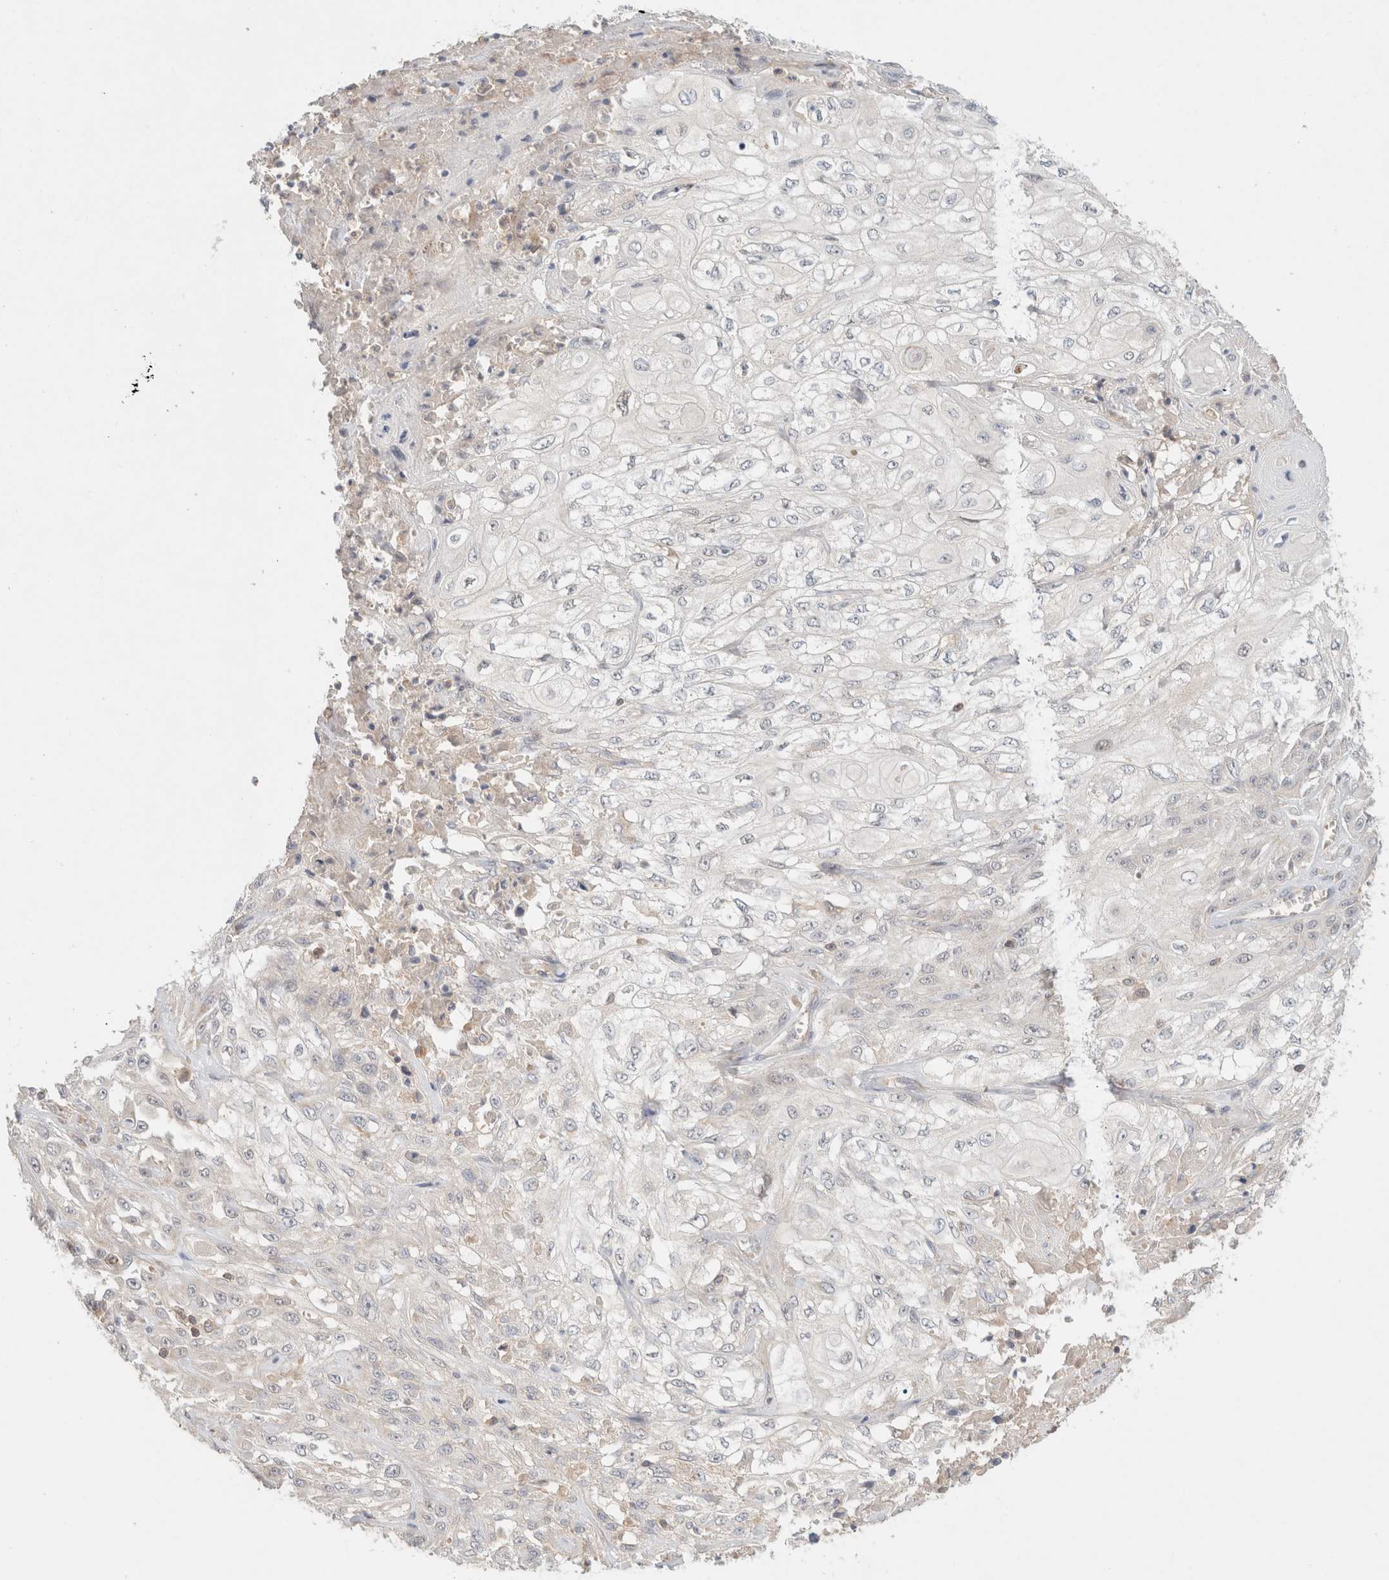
{"staining": {"intensity": "negative", "quantity": "none", "location": "none"}, "tissue": "skin cancer", "cell_type": "Tumor cells", "image_type": "cancer", "snomed": [{"axis": "morphology", "description": "Squamous cell carcinoma, NOS"}, {"axis": "morphology", "description": "Squamous cell carcinoma, metastatic, NOS"}, {"axis": "topography", "description": "Skin"}, {"axis": "topography", "description": "Lymph node"}], "caption": "DAB immunohistochemical staining of human skin cancer displays no significant staining in tumor cells.", "gene": "MRM3", "patient": {"sex": "male", "age": 75}}